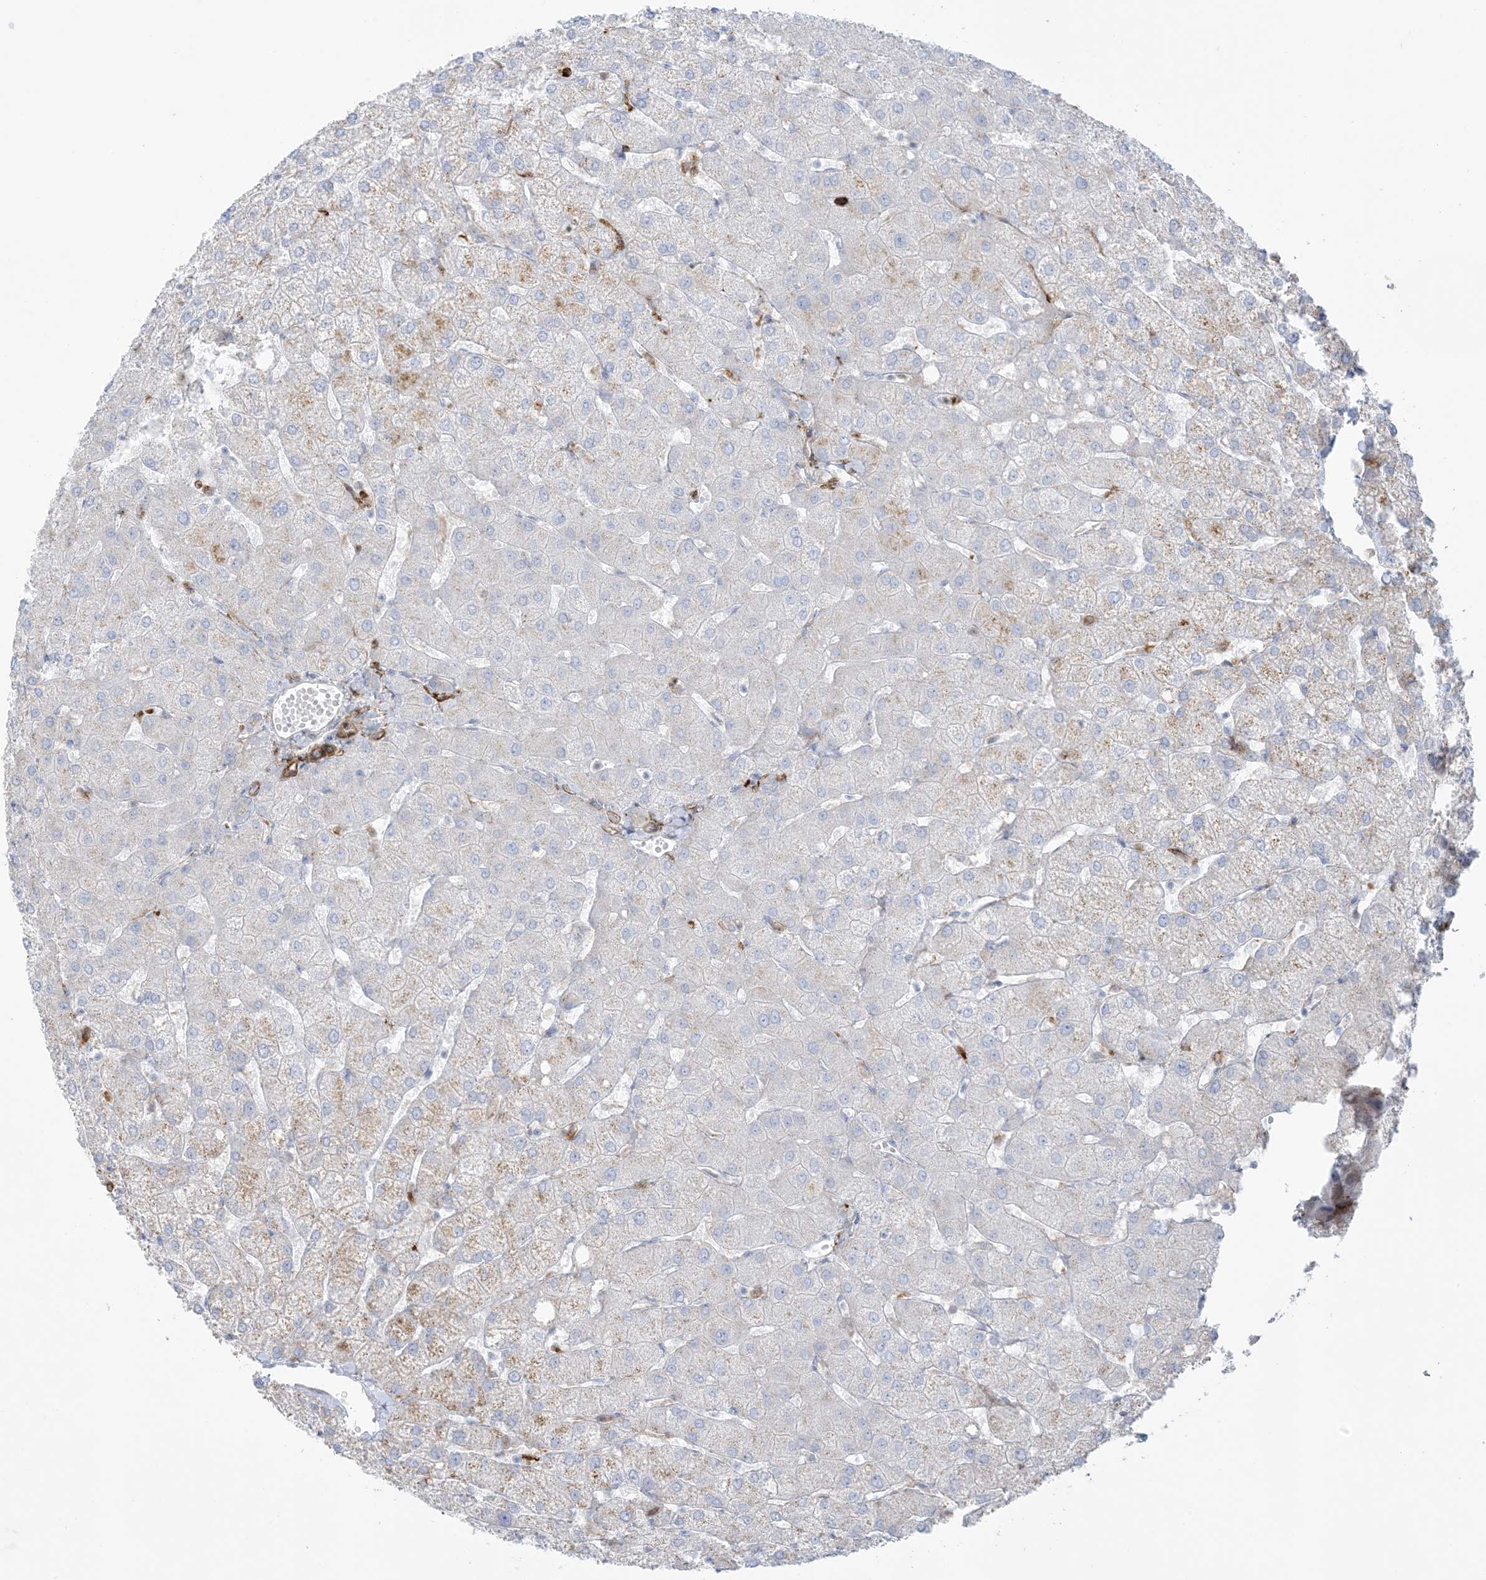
{"staining": {"intensity": "negative", "quantity": "none", "location": "none"}, "tissue": "liver", "cell_type": "Cholangiocytes", "image_type": "normal", "snomed": [{"axis": "morphology", "description": "Normal tissue, NOS"}, {"axis": "topography", "description": "Liver"}], "caption": "DAB (3,3'-diaminobenzidine) immunohistochemical staining of normal liver demonstrates no significant expression in cholangiocytes.", "gene": "ICMT", "patient": {"sex": "female", "age": 54}}